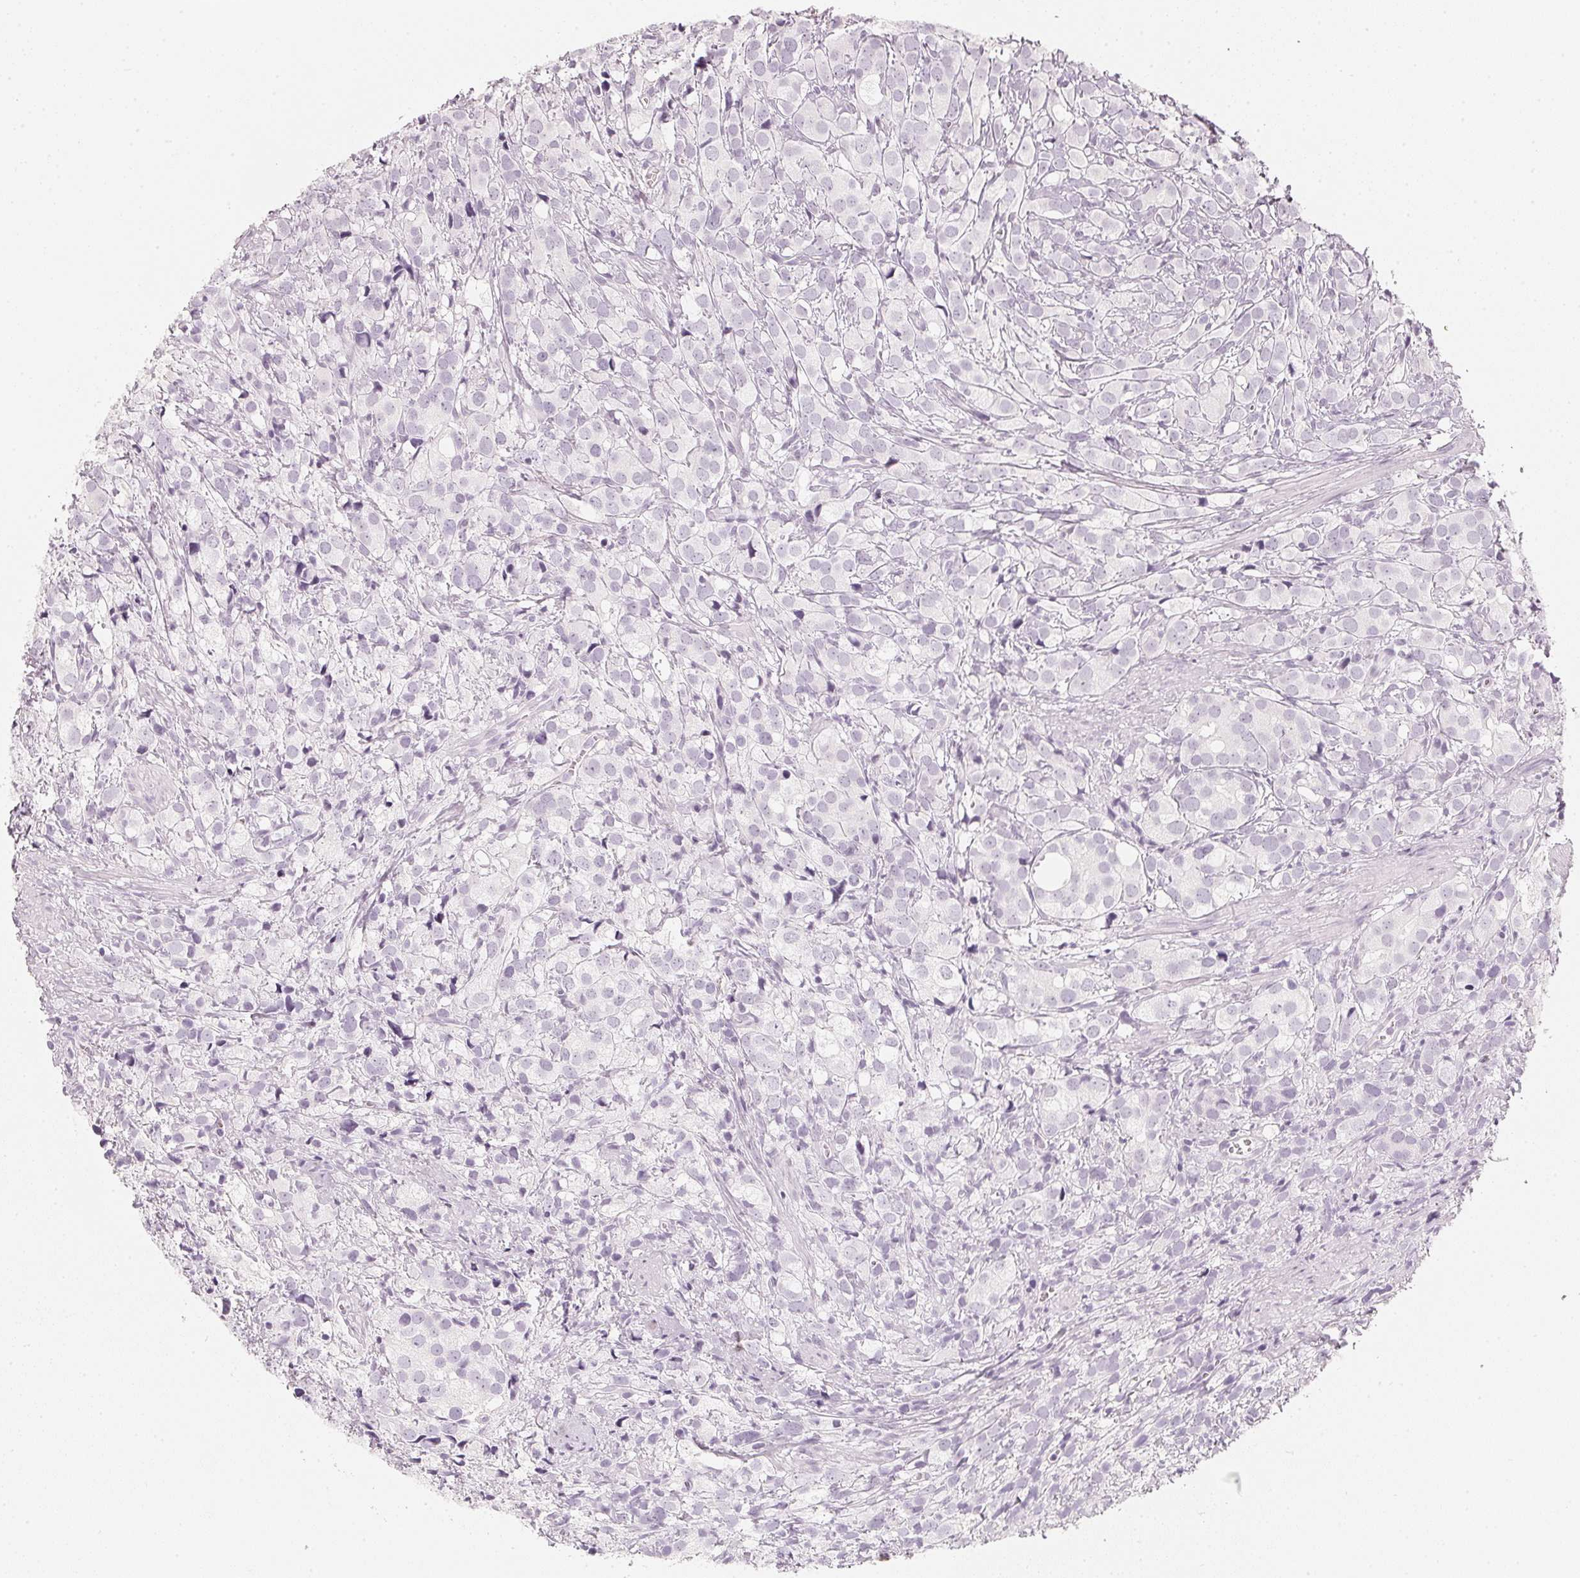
{"staining": {"intensity": "negative", "quantity": "none", "location": "none"}, "tissue": "prostate cancer", "cell_type": "Tumor cells", "image_type": "cancer", "snomed": [{"axis": "morphology", "description": "Adenocarcinoma, High grade"}, {"axis": "topography", "description": "Prostate"}], "caption": "Immunohistochemistry (IHC) micrograph of human high-grade adenocarcinoma (prostate) stained for a protein (brown), which exhibits no positivity in tumor cells.", "gene": "SLC22A8", "patient": {"sex": "male", "age": 86}}